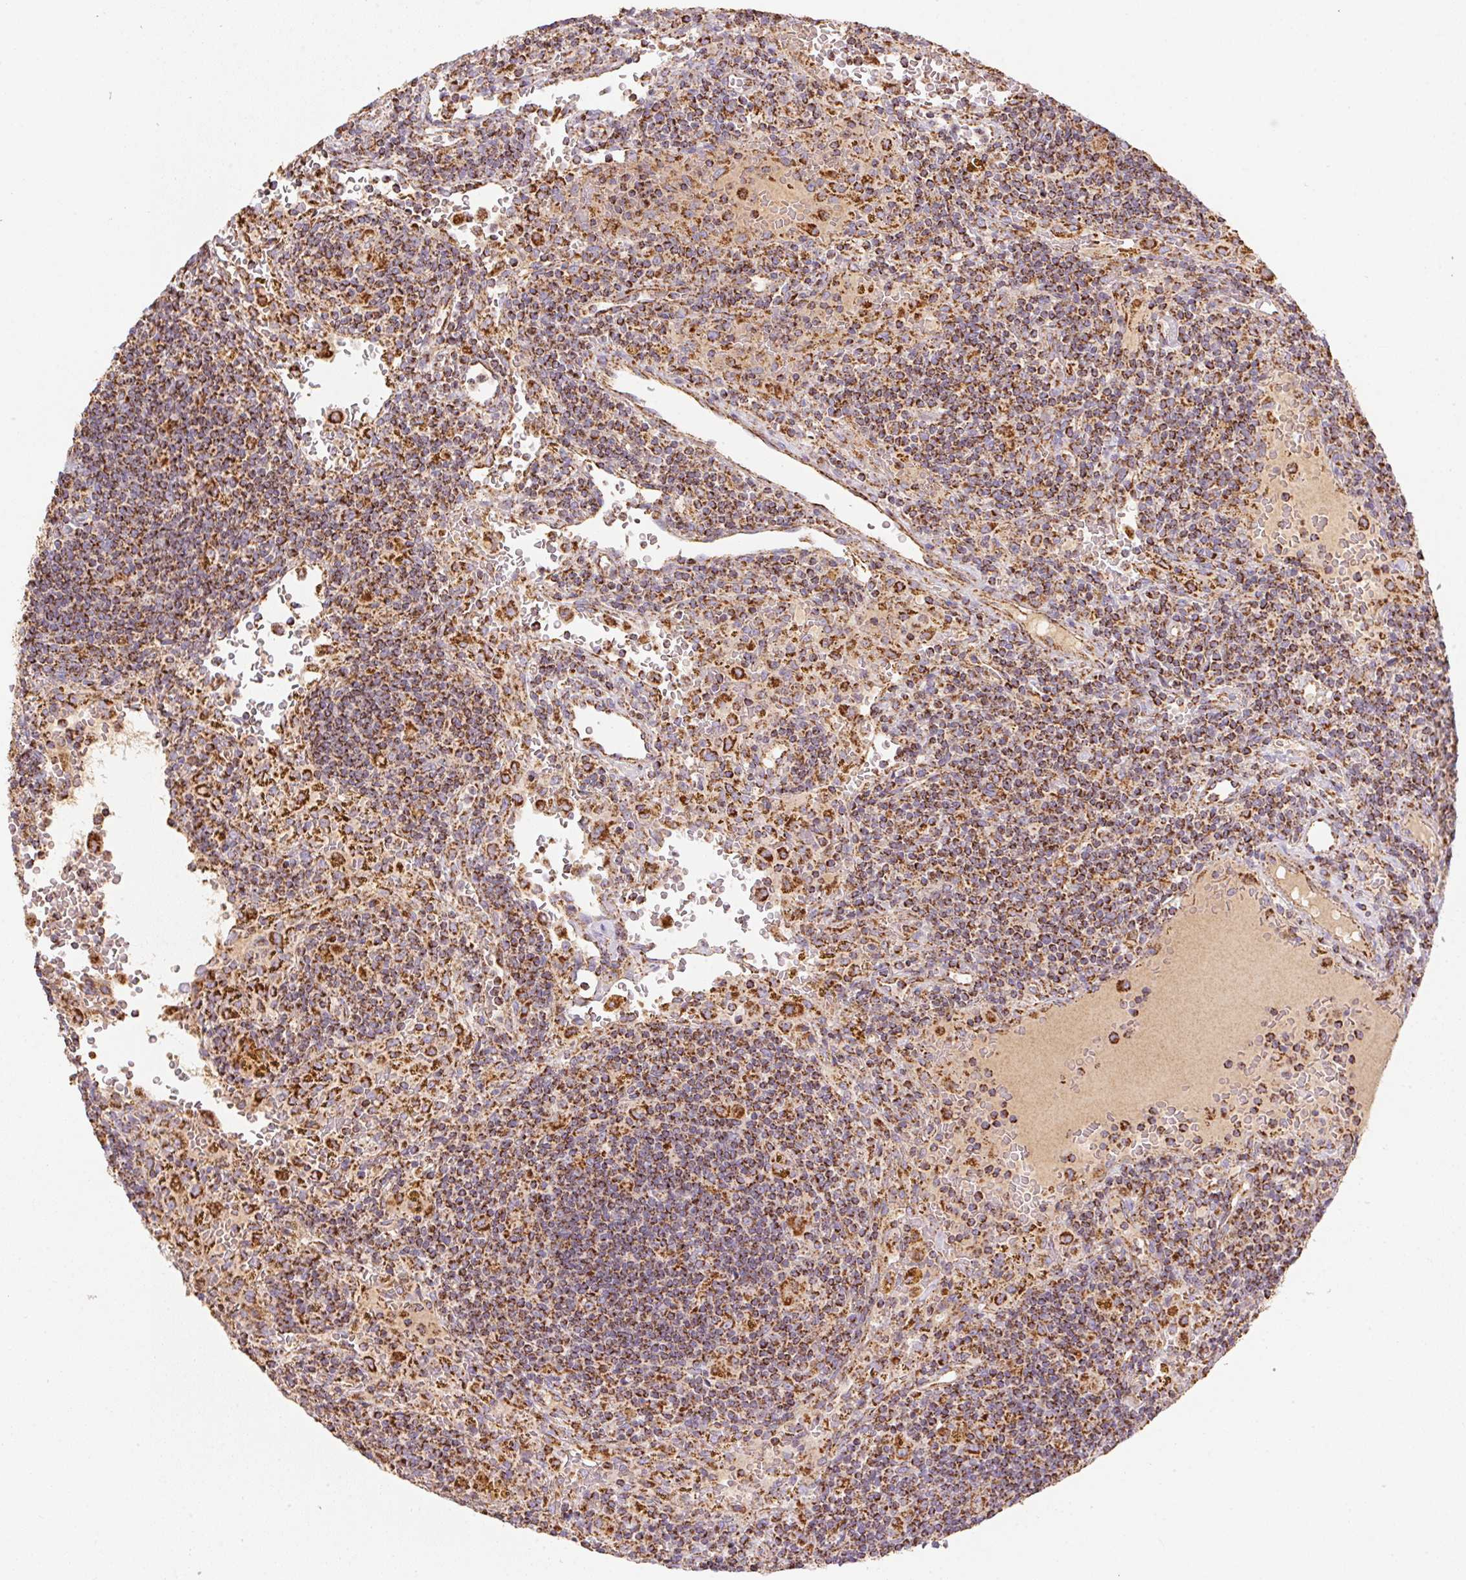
{"staining": {"intensity": "strong", "quantity": "25%-75%", "location": "cytoplasmic/membranous"}, "tissue": "lymphoma", "cell_type": "Tumor cells", "image_type": "cancer", "snomed": [{"axis": "morphology", "description": "Malignant lymphoma, non-Hodgkin's type, Low grade"}, {"axis": "topography", "description": "Spleen"}], "caption": "A micrograph showing strong cytoplasmic/membranous positivity in approximately 25%-75% of tumor cells in lymphoma, as visualized by brown immunohistochemical staining.", "gene": "NDUFS2", "patient": {"sex": "female", "age": 70}}